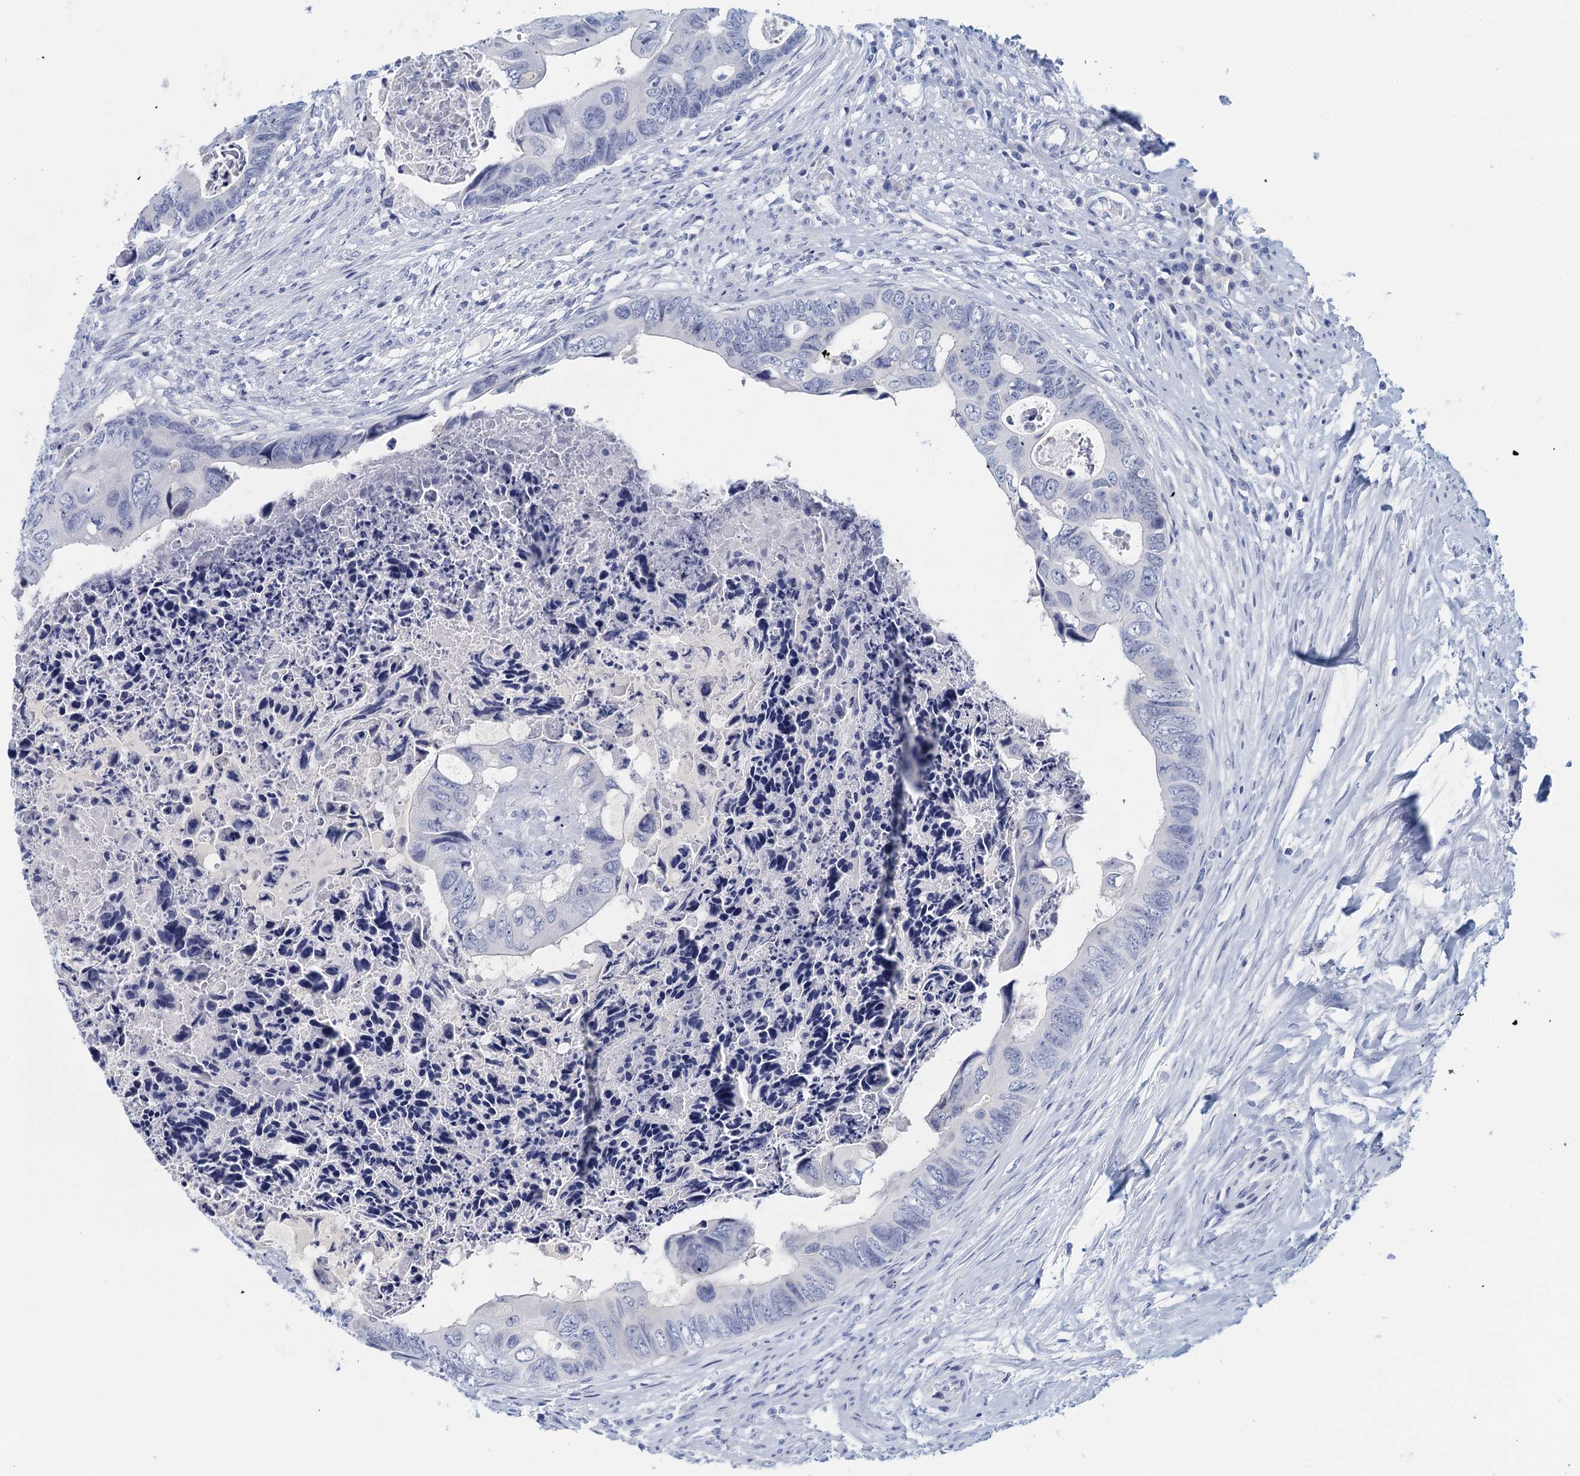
{"staining": {"intensity": "negative", "quantity": "none", "location": "none"}, "tissue": "colorectal cancer", "cell_type": "Tumor cells", "image_type": "cancer", "snomed": [{"axis": "morphology", "description": "Adenocarcinoma, NOS"}, {"axis": "topography", "description": "Rectum"}], "caption": "This is a photomicrograph of immunohistochemistry (IHC) staining of colorectal adenocarcinoma, which shows no positivity in tumor cells.", "gene": "CYP51A1", "patient": {"sex": "female", "age": 78}}